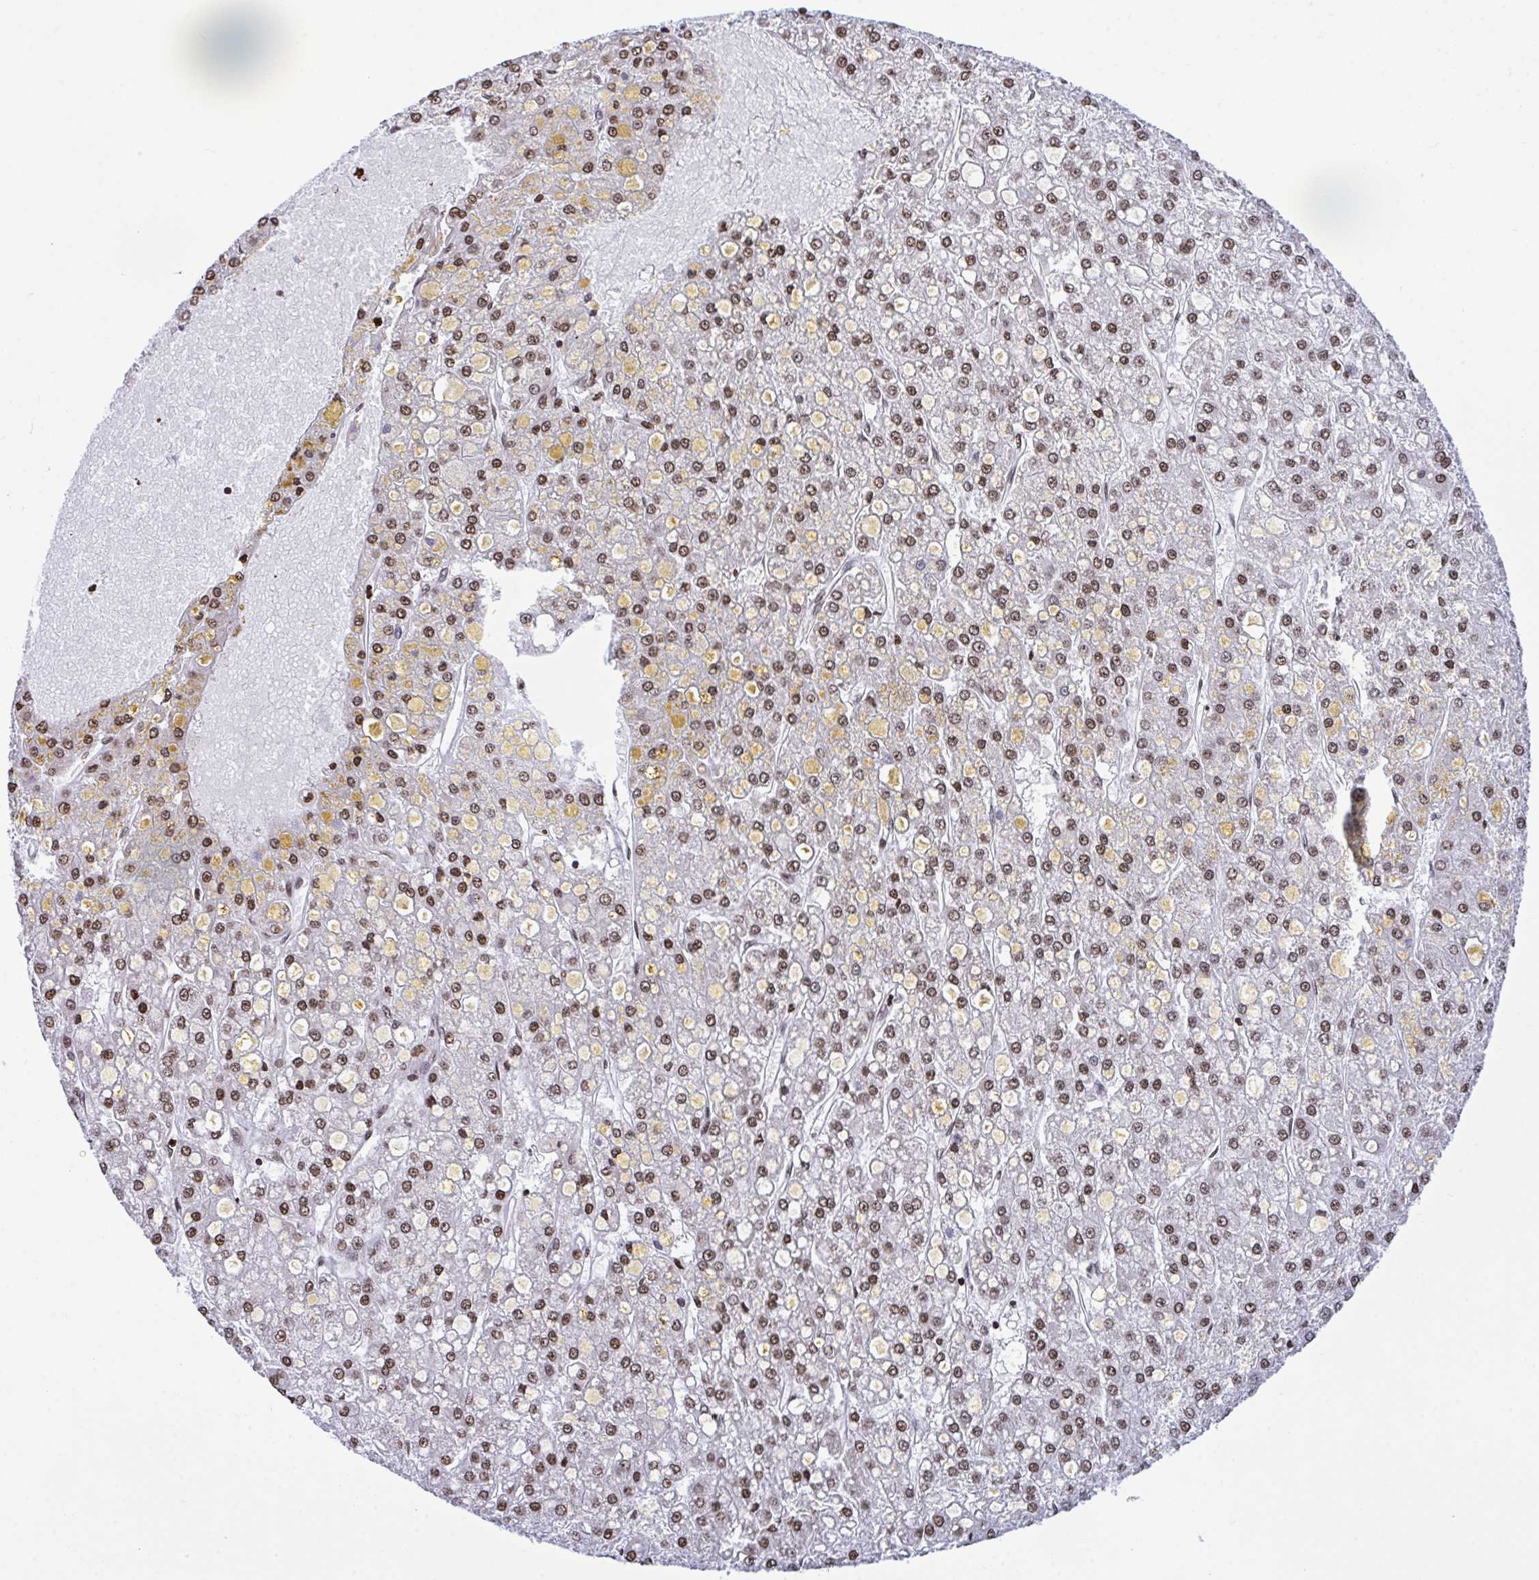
{"staining": {"intensity": "moderate", "quantity": ">75%", "location": "nuclear"}, "tissue": "liver cancer", "cell_type": "Tumor cells", "image_type": "cancer", "snomed": [{"axis": "morphology", "description": "Carcinoma, Hepatocellular, NOS"}, {"axis": "topography", "description": "Liver"}], "caption": "A photomicrograph of human liver hepatocellular carcinoma stained for a protein demonstrates moderate nuclear brown staining in tumor cells.", "gene": "RAPGEF5", "patient": {"sex": "male", "age": 67}}